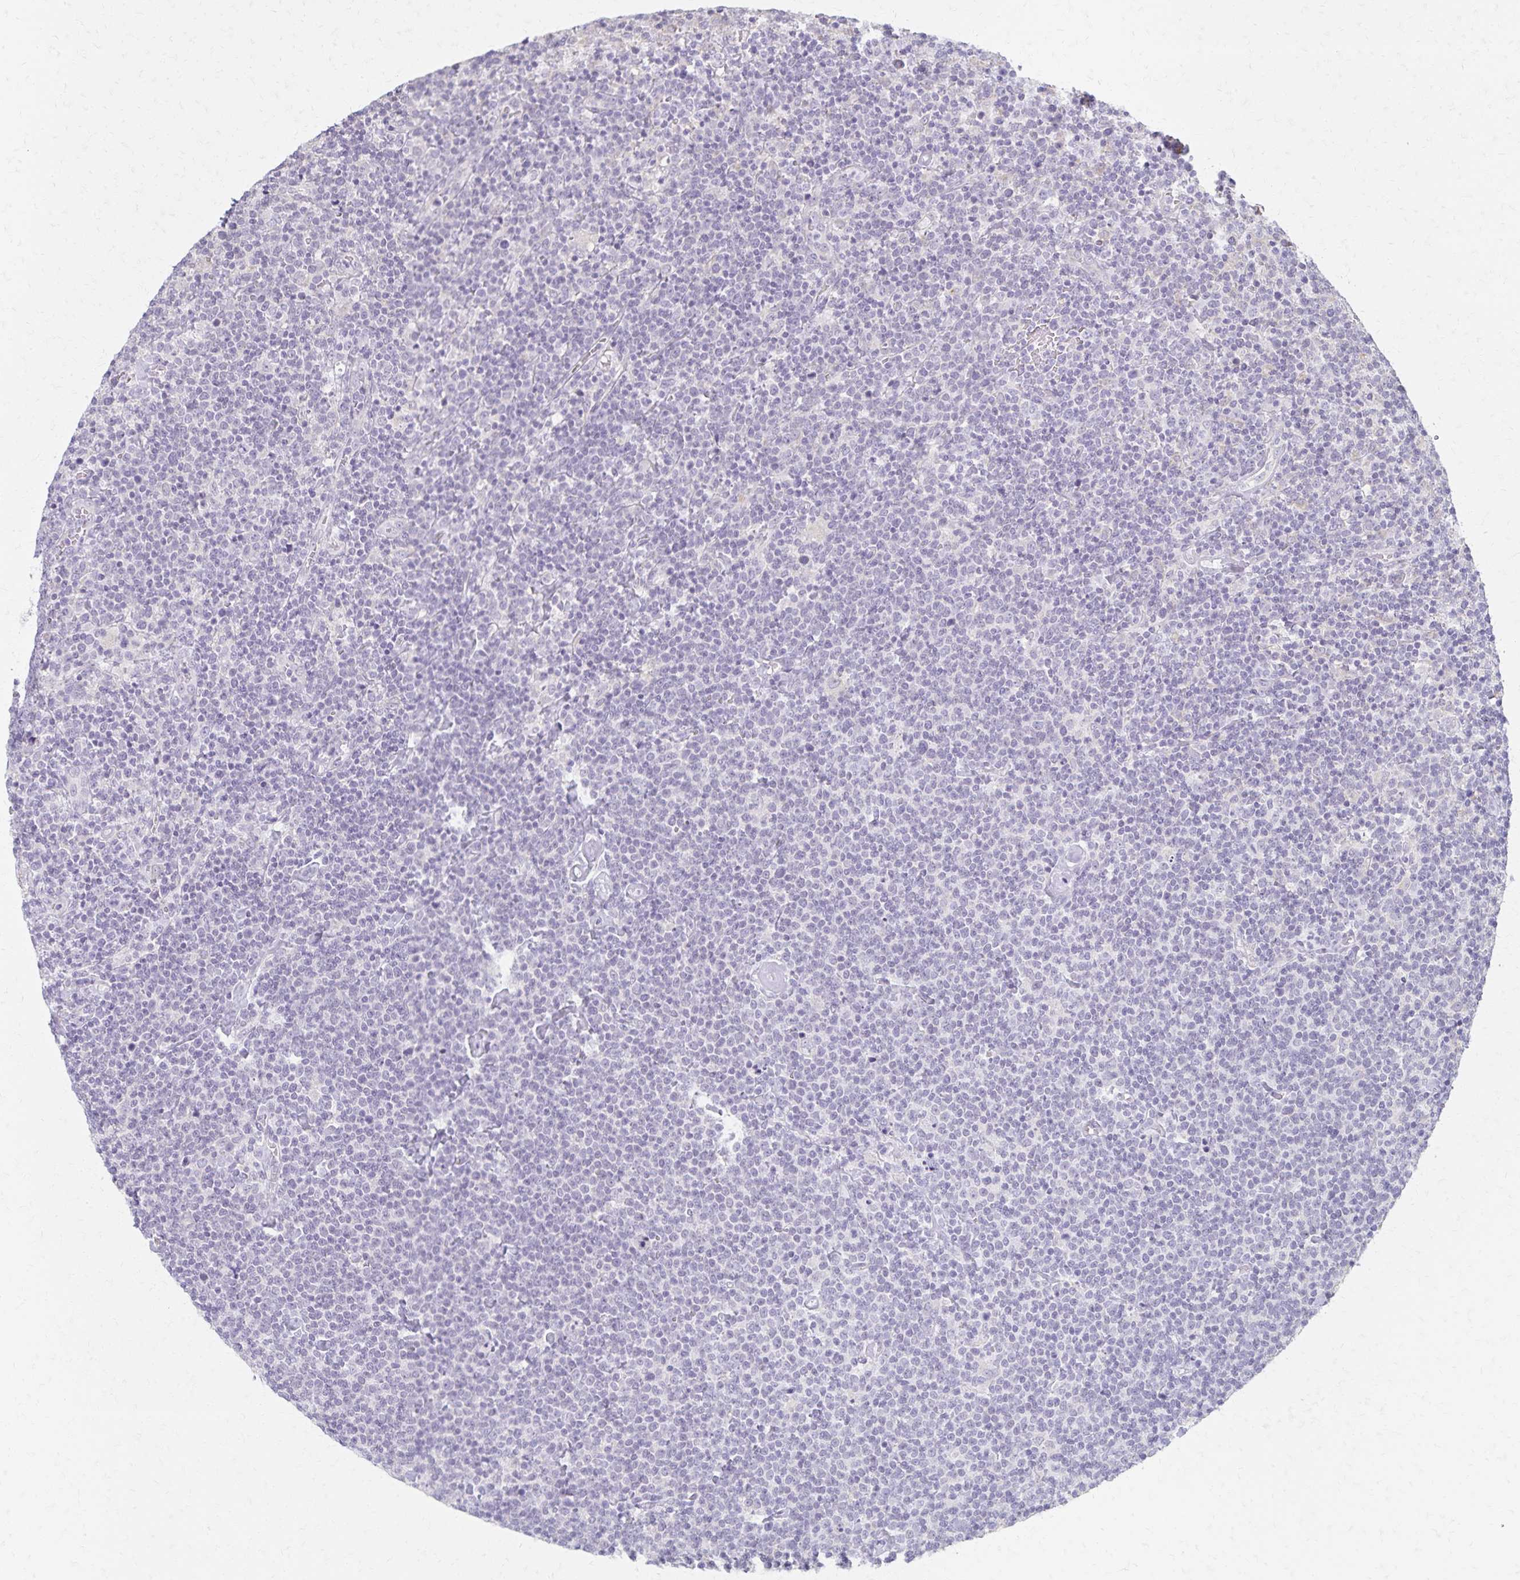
{"staining": {"intensity": "negative", "quantity": "none", "location": "none"}, "tissue": "lymphoma", "cell_type": "Tumor cells", "image_type": "cancer", "snomed": [{"axis": "morphology", "description": "Malignant lymphoma, non-Hodgkin's type, High grade"}, {"axis": "topography", "description": "Lymph node"}], "caption": "IHC of high-grade malignant lymphoma, non-Hodgkin's type demonstrates no positivity in tumor cells. (DAB IHC with hematoxylin counter stain).", "gene": "KISS1", "patient": {"sex": "male", "age": 61}}